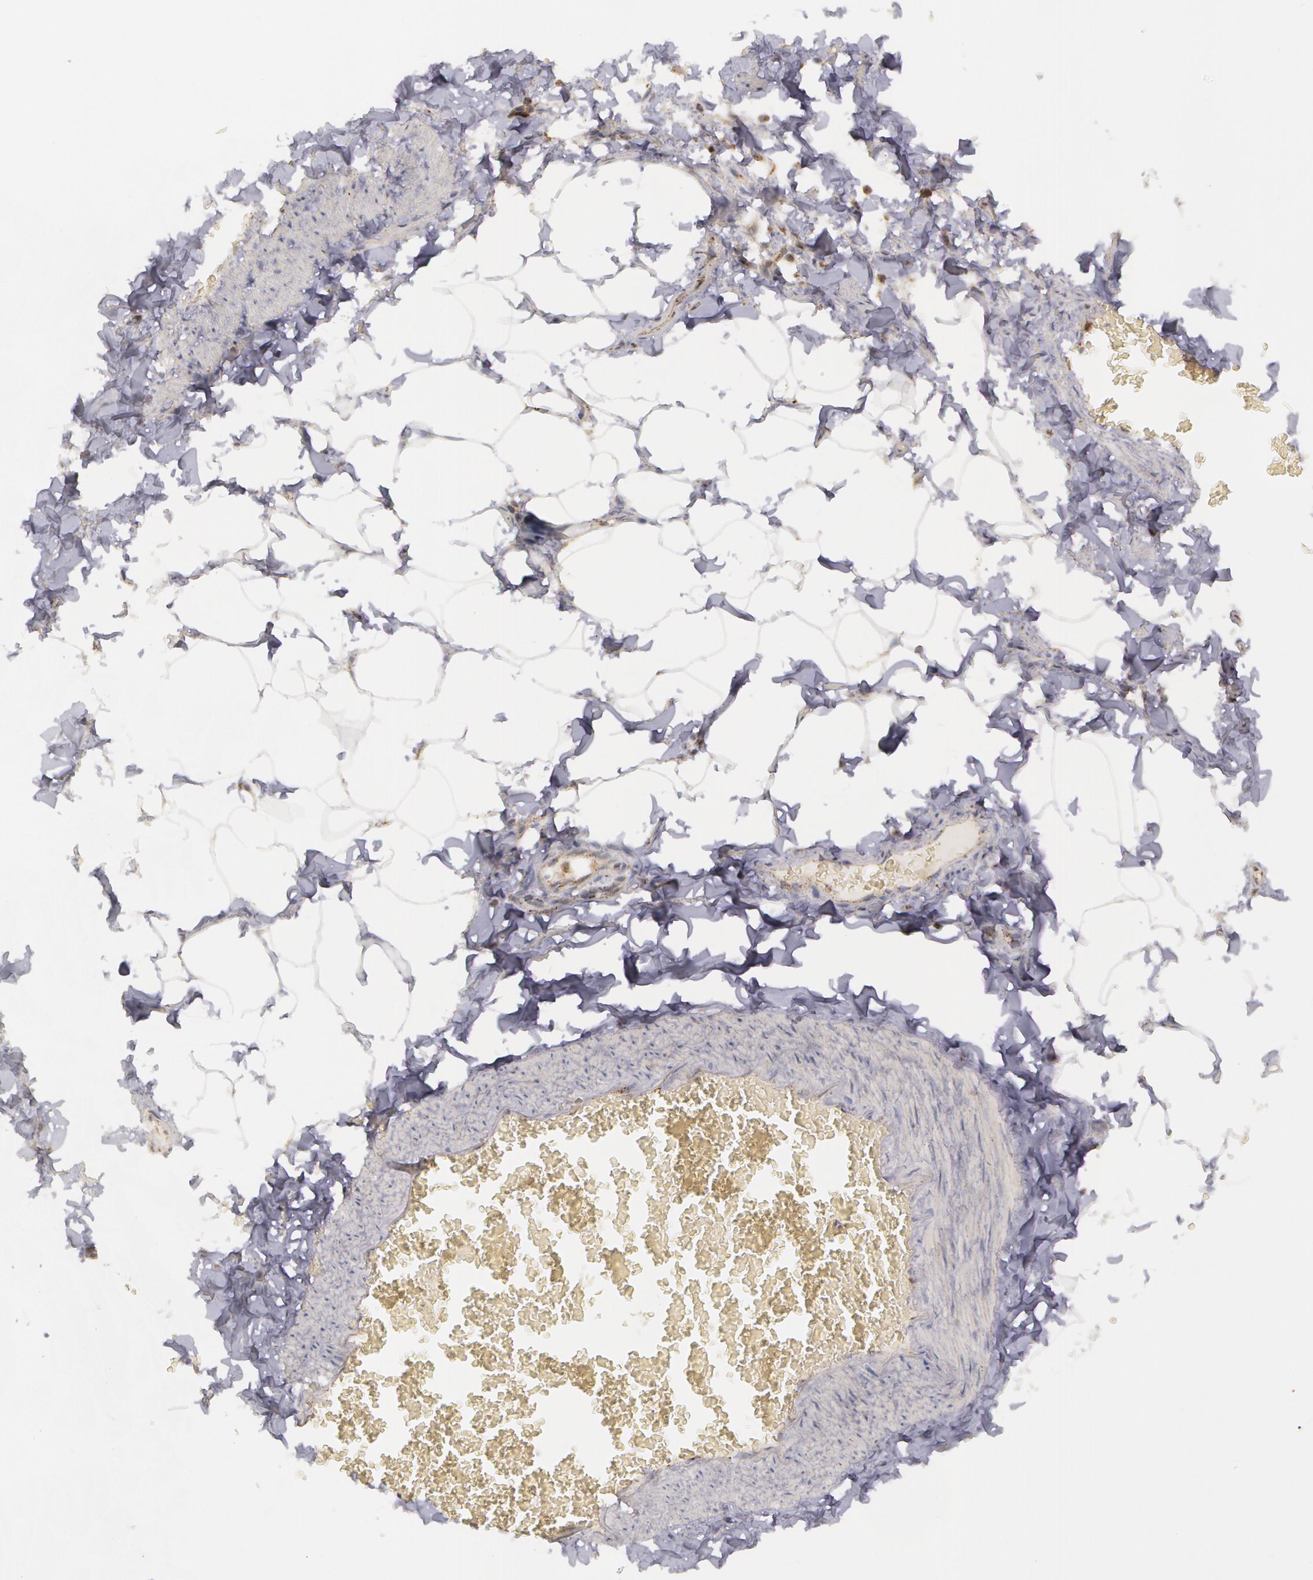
{"staining": {"intensity": "negative", "quantity": "none", "location": "none"}, "tissue": "adipose tissue", "cell_type": "Adipocytes", "image_type": "normal", "snomed": [{"axis": "morphology", "description": "Normal tissue, NOS"}, {"axis": "topography", "description": "Vascular tissue"}], "caption": "The photomicrograph displays no significant staining in adipocytes of adipose tissue.", "gene": "FLOT2", "patient": {"sex": "male", "age": 41}}